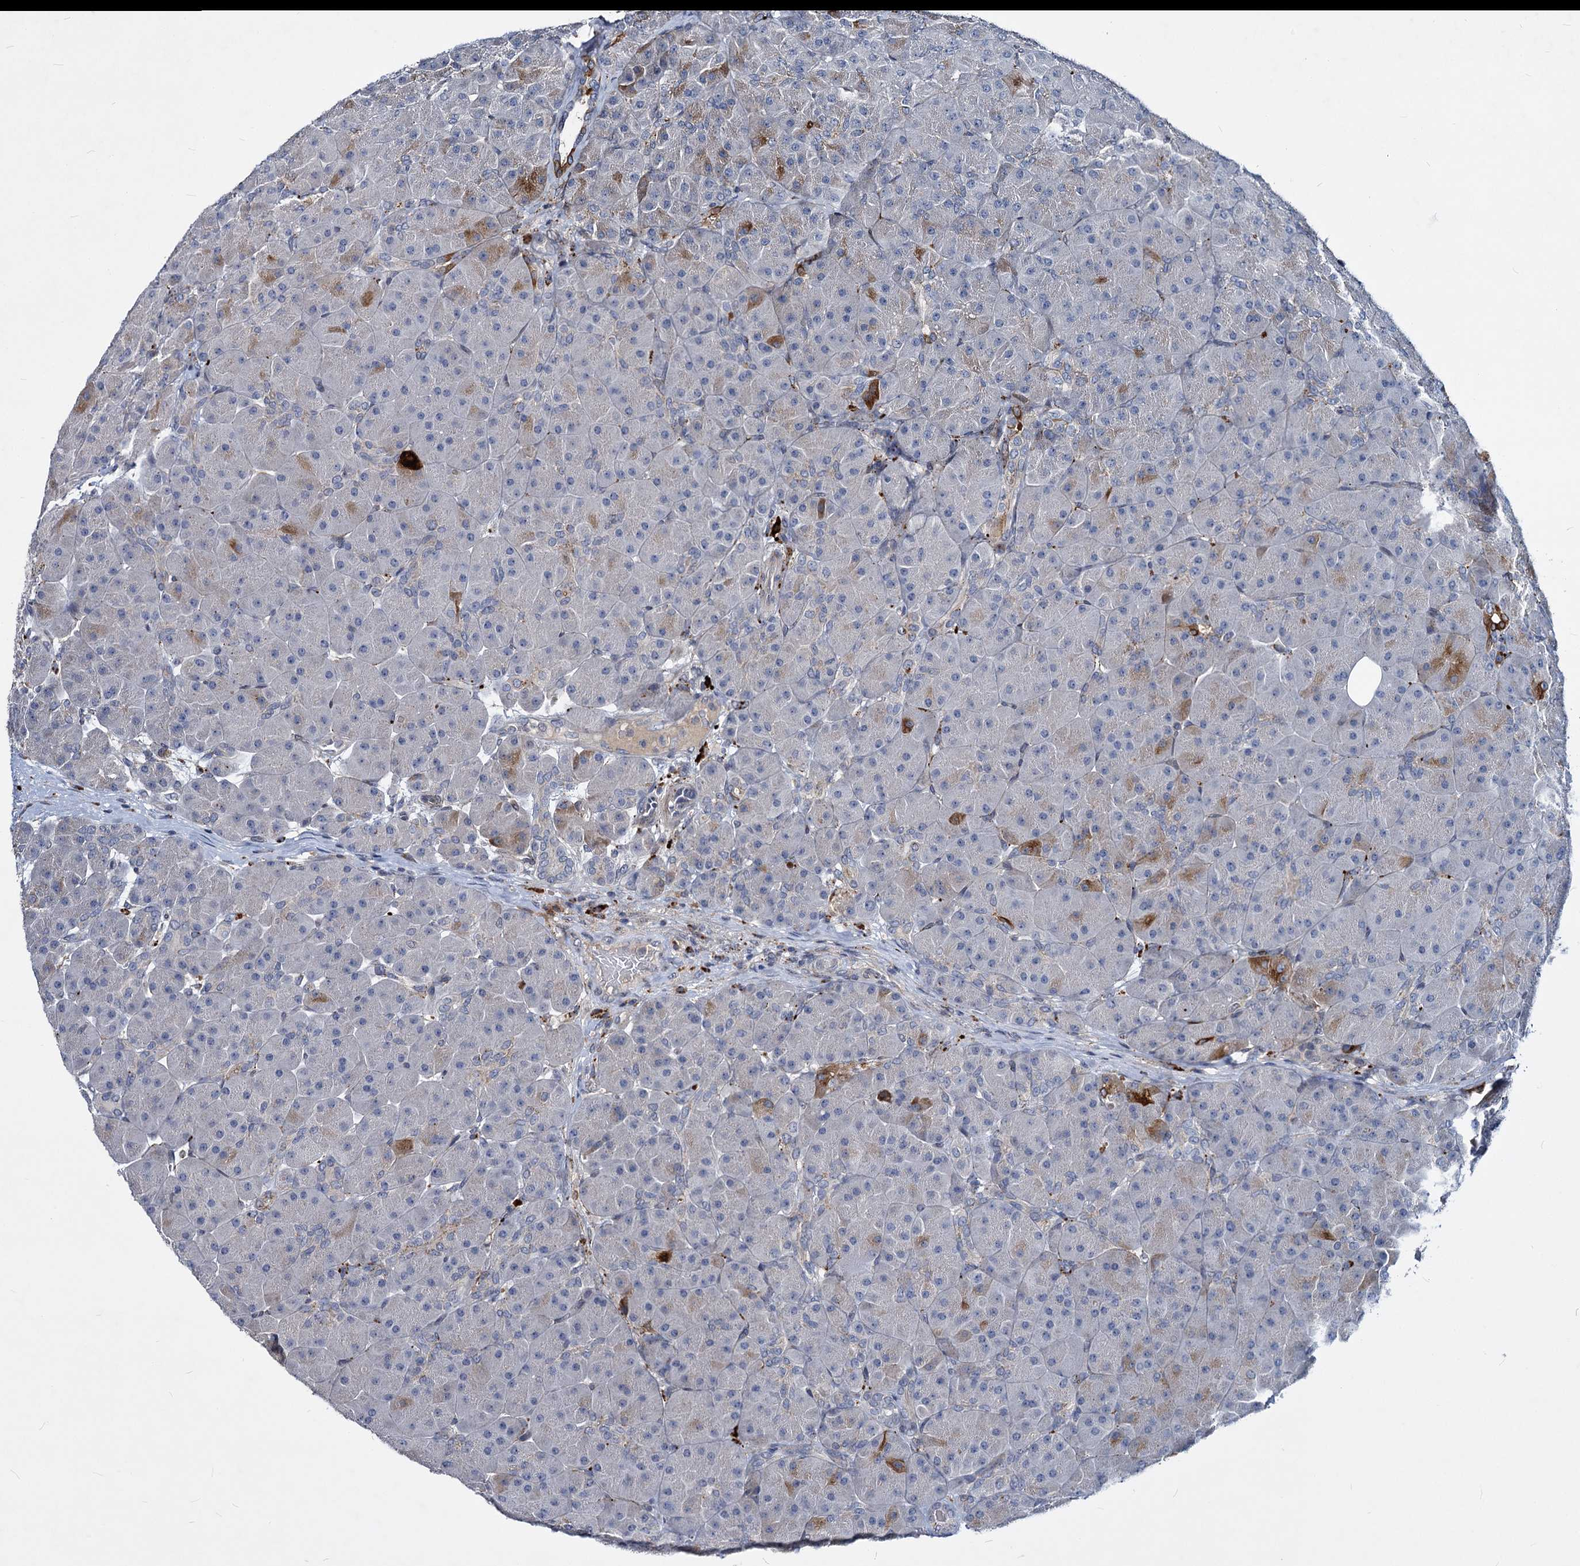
{"staining": {"intensity": "strong", "quantity": "<25%", "location": "cytoplasmic/membranous"}, "tissue": "pancreas", "cell_type": "Exocrine glandular cells", "image_type": "normal", "snomed": [{"axis": "morphology", "description": "Normal tissue, NOS"}, {"axis": "topography", "description": "Pancreas"}], "caption": "DAB (3,3'-diaminobenzidine) immunohistochemical staining of unremarkable pancreas exhibits strong cytoplasmic/membranous protein staining in approximately <25% of exocrine glandular cells. The staining was performed using DAB to visualize the protein expression in brown, while the nuclei were stained in blue with hematoxylin (Magnification: 20x).", "gene": "C11orf86", "patient": {"sex": "male", "age": 66}}